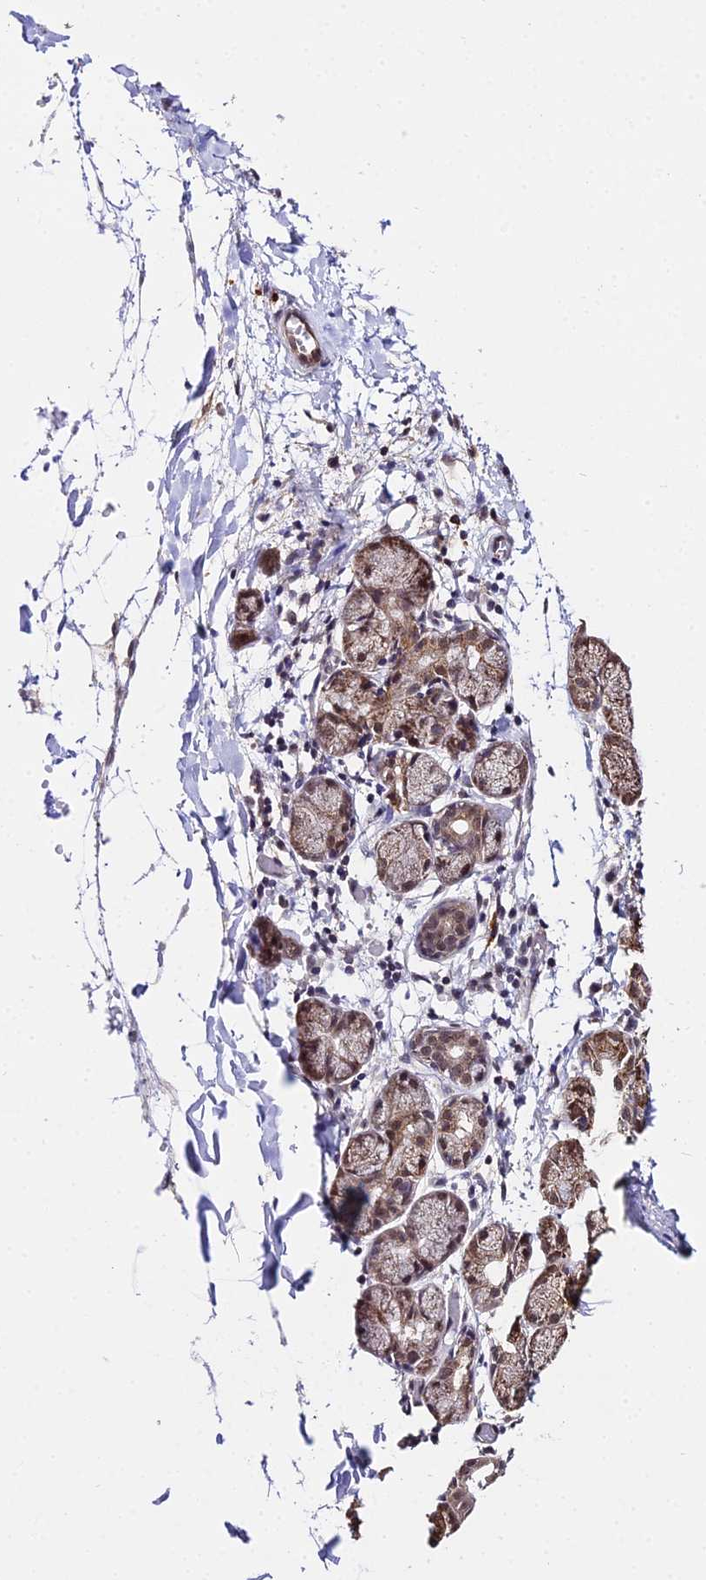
{"staining": {"intensity": "moderate", "quantity": "25%-75%", "location": "cytoplasmic/membranous"}, "tissue": "salivary gland", "cell_type": "Glandular cells", "image_type": "normal", "snomed": [{"axis": "morphology", "description": "Normal tissue, NOS"}, {"axis": "topography", "description": "Salivary gland"}], "caption": "Approximately 25%-75% of glandular cells in benign human salivary gland show moderate cytoplasmic/membranous protein staining as visualized by brown immunohistochemical staining.", "gene": "POLR2I", "patient": {"sex": "female", "age": 24}}